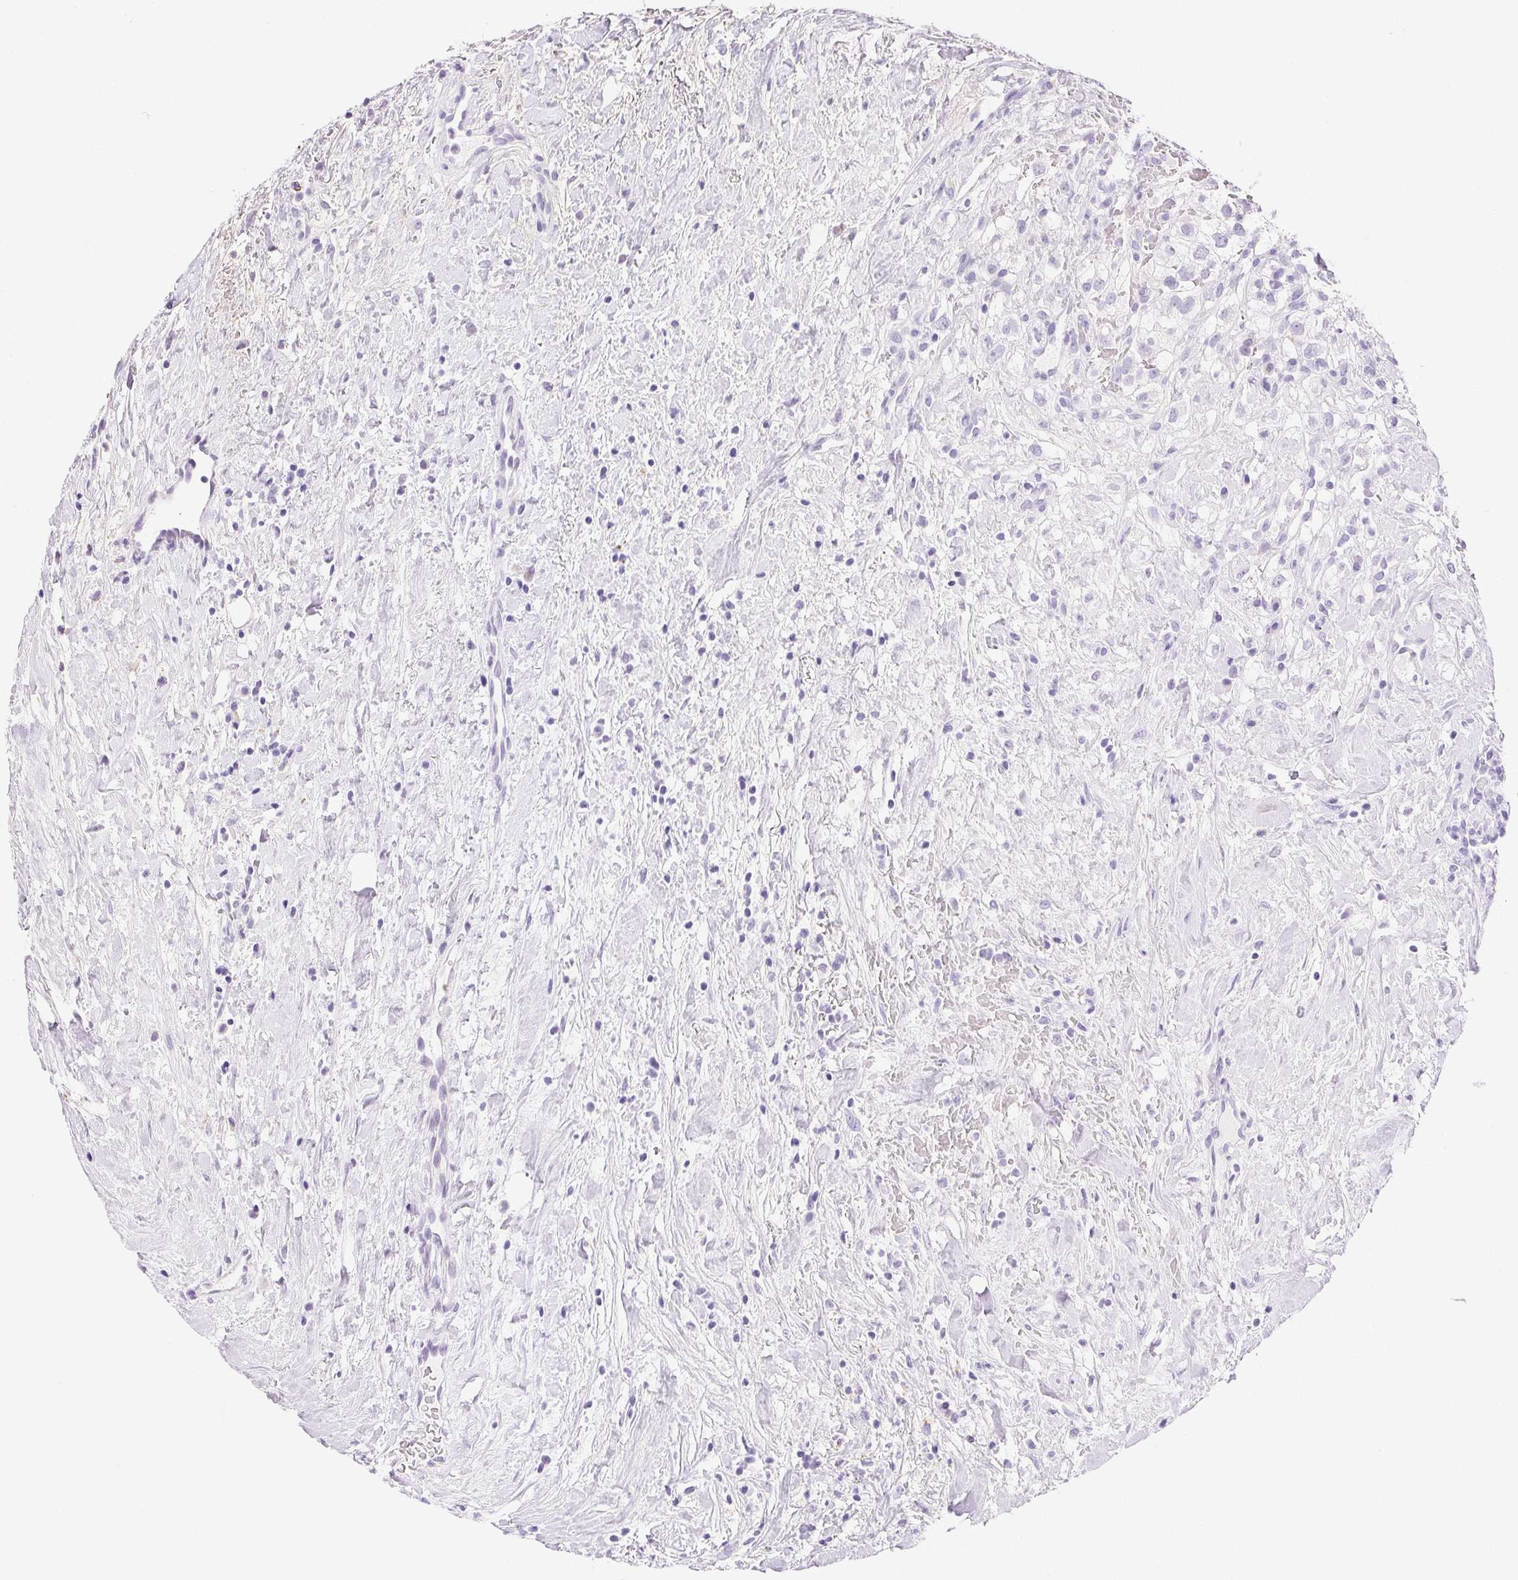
{"staining": {"intensity": "negative", "quantity": "none", "location": "none"}, "tissue": "renal cancer", "cell_type": "Tumor cells", "image_type": "cancer", "snomed": [{"axis": "morphology", "description": "Adenocarcinoma, NOS"}, {"axis": "topography", "description": "Kidney"}], "caption": "Immunohistochemical staining of renal cancer (adenocarcinoma) demonstrates no significant staining in tumor cells.", "gene": "TEKT1", "patient": {"sex": "male", "age": 59}}